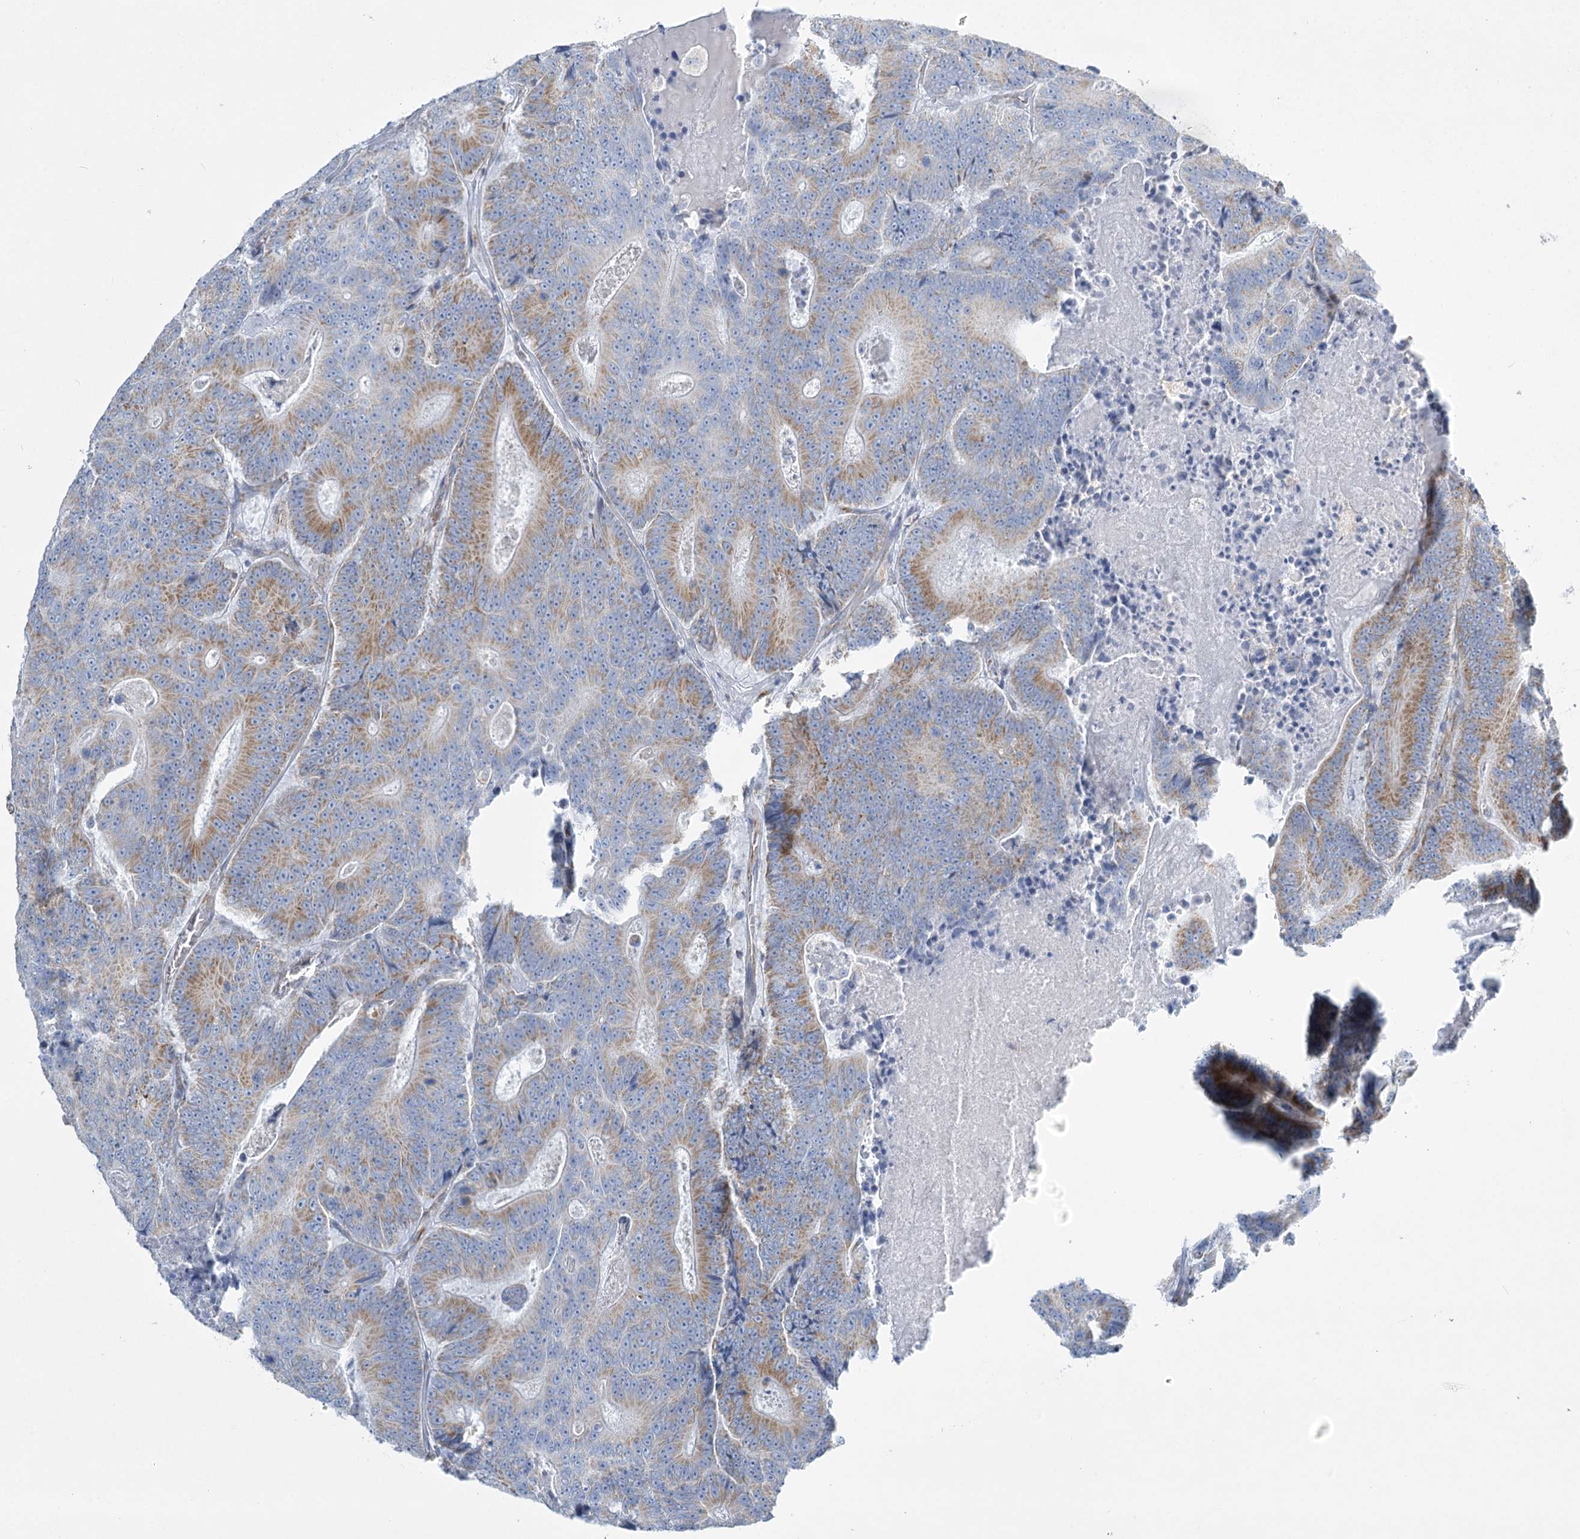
{"staining": {"intensity": "moderate", "quantity": "25%-75%", "location": "cytoplasmic/membranous"}, "tissue": "colorectal cancer", "cell_type": "Tumor cells", "image_type": "cancer", "snomed": [{"axis": "morphology", "description": "Adenocarcinoma, NOS"}, {"axis": "topography", "description": "Colon"}], "caption": "Immunohistochemistry (IHC) photomicrograph of neoplastic tissue: colorectal cancer stained using immunohistochemistry (IHC) demonstrates medium levels of moderate protein expression localized specifically in the cytoplasmic/membranous of tumor cells, appearing as a cytoplasmic/membranous brown color.", "gene": "DHTKD1", "patient": {"sex": "male", "age": 83}}